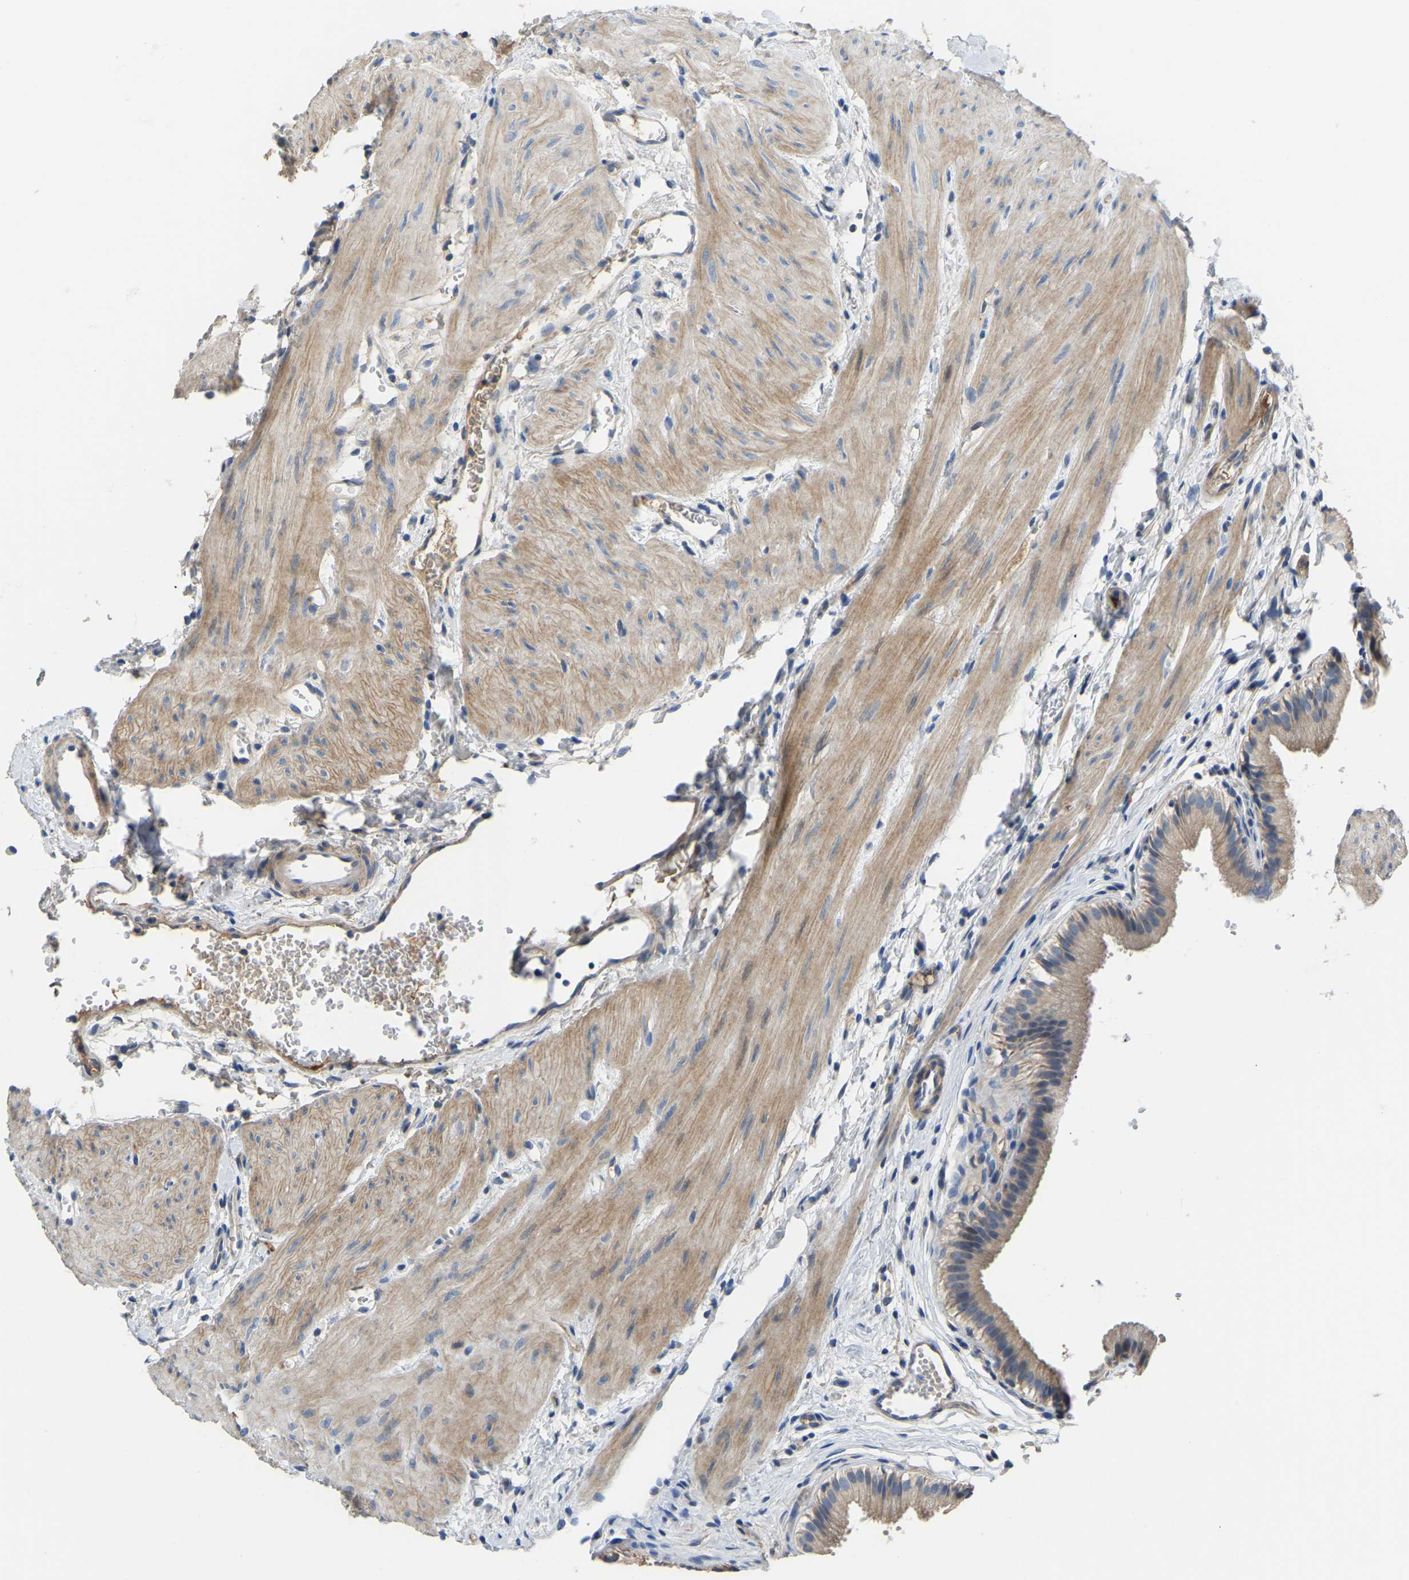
{"staining": {"intensity": "moderate", "quantity": ">75%", "location": "cytoplasmic/membranous"}, "tissue": "gallbladder", "cell_type": "Glandular cells", "image_type": "normal", "snomed": [{"axis": "morphology", "description": "Normal tissue, NOS"}, {"axis": "topography", "description": "Gallbladder"}], "caption": "Immunohistochemical staining of normal human gallbladder shows >75% levels of moderate cytoplasmic/membranous protein staining in approximately >75% of glandular cells.", "gene": "HIGD2B", "patient": {"sex": "female", "age": 26}}